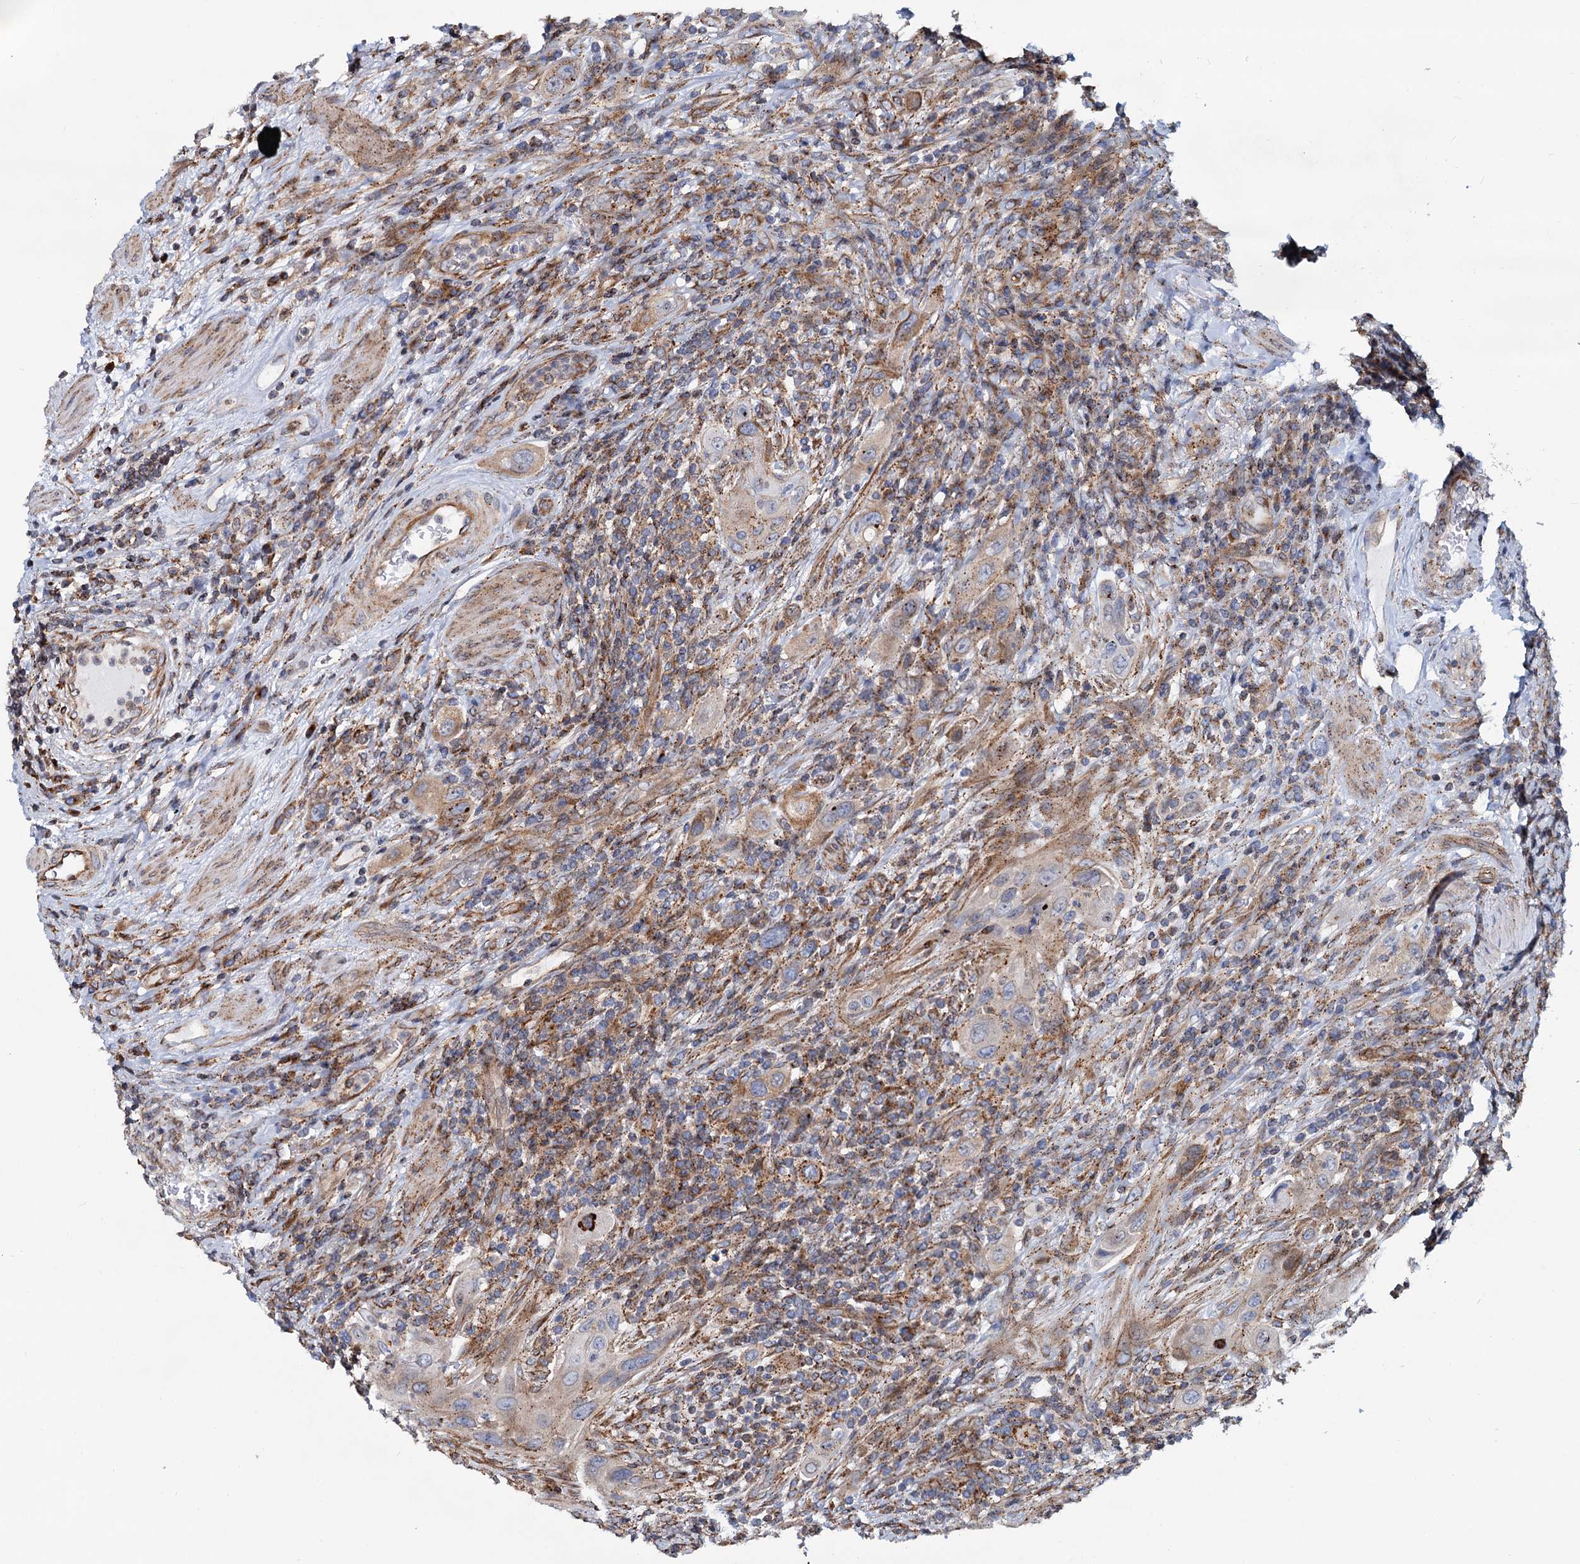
{"staining": {"intensity": "weak", "quantity": "25%-75%", "location": "cytoplasmic/membranous"}, "tissue": "urothelial cancer", "cell_type": "Tumor cells", "image_type": "cancer", "snomed": [{"axis": "morphology", "description": "Urothelial carcinoma, High grade"}, {"axis": "topography", "description": "Urinary bladder"}], "caption": "Immunohistochemical staining of human high-grade urothelial carcinoma displays low levels of weak cytoplasmic/membranous expression in about 25%-75% of tumor cells. The staining was performed using DAB (3,3'-diaminobenzidine), with brown indicating positive protein expression. Nuclei are stained blue with hematoxylin.", "gene": "PSEN1", "patient": {"sex": "male", "age": 50}}